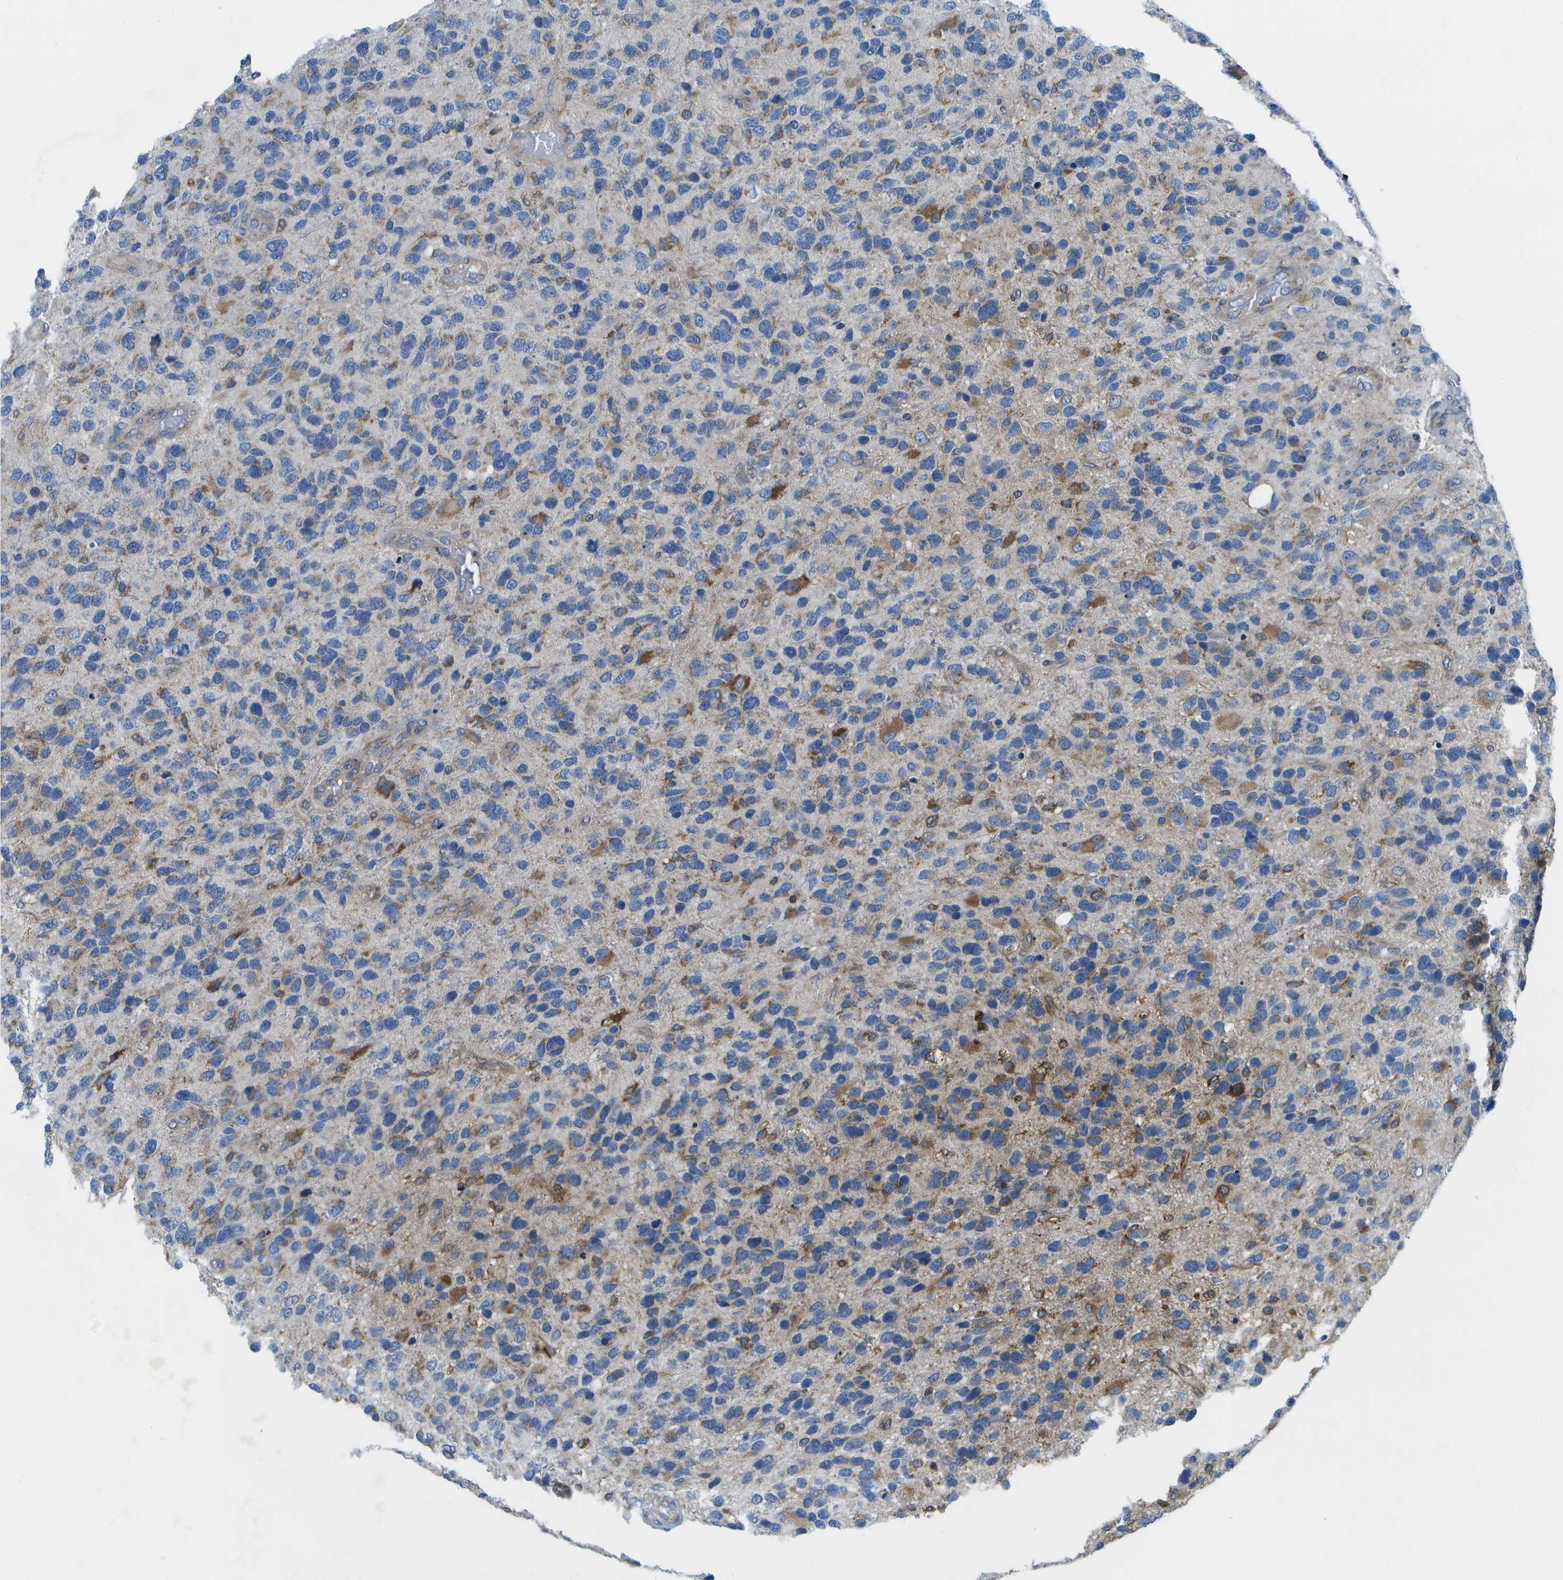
{"staining": {"intensity": "weak", "quantity": "<25%", "location": "cytoplasmic/membranous"}, "tissue": "glioma", "cell_type": "Tumor cells", "image_type": "cancer", "snomed": [{"axis": "morphology", "description": "Glioma, malignant, High grade"}, {"axis": "topography", "description": "Brain"}], "caption": "DAB (3,3'-diaminobenzidine) immunohistochemical staining of human high-grade glioma (malignant) displays no significant expression in tumor cells.", "gene": "GDF5", "patient": {"sex": "female", "age": 58}}